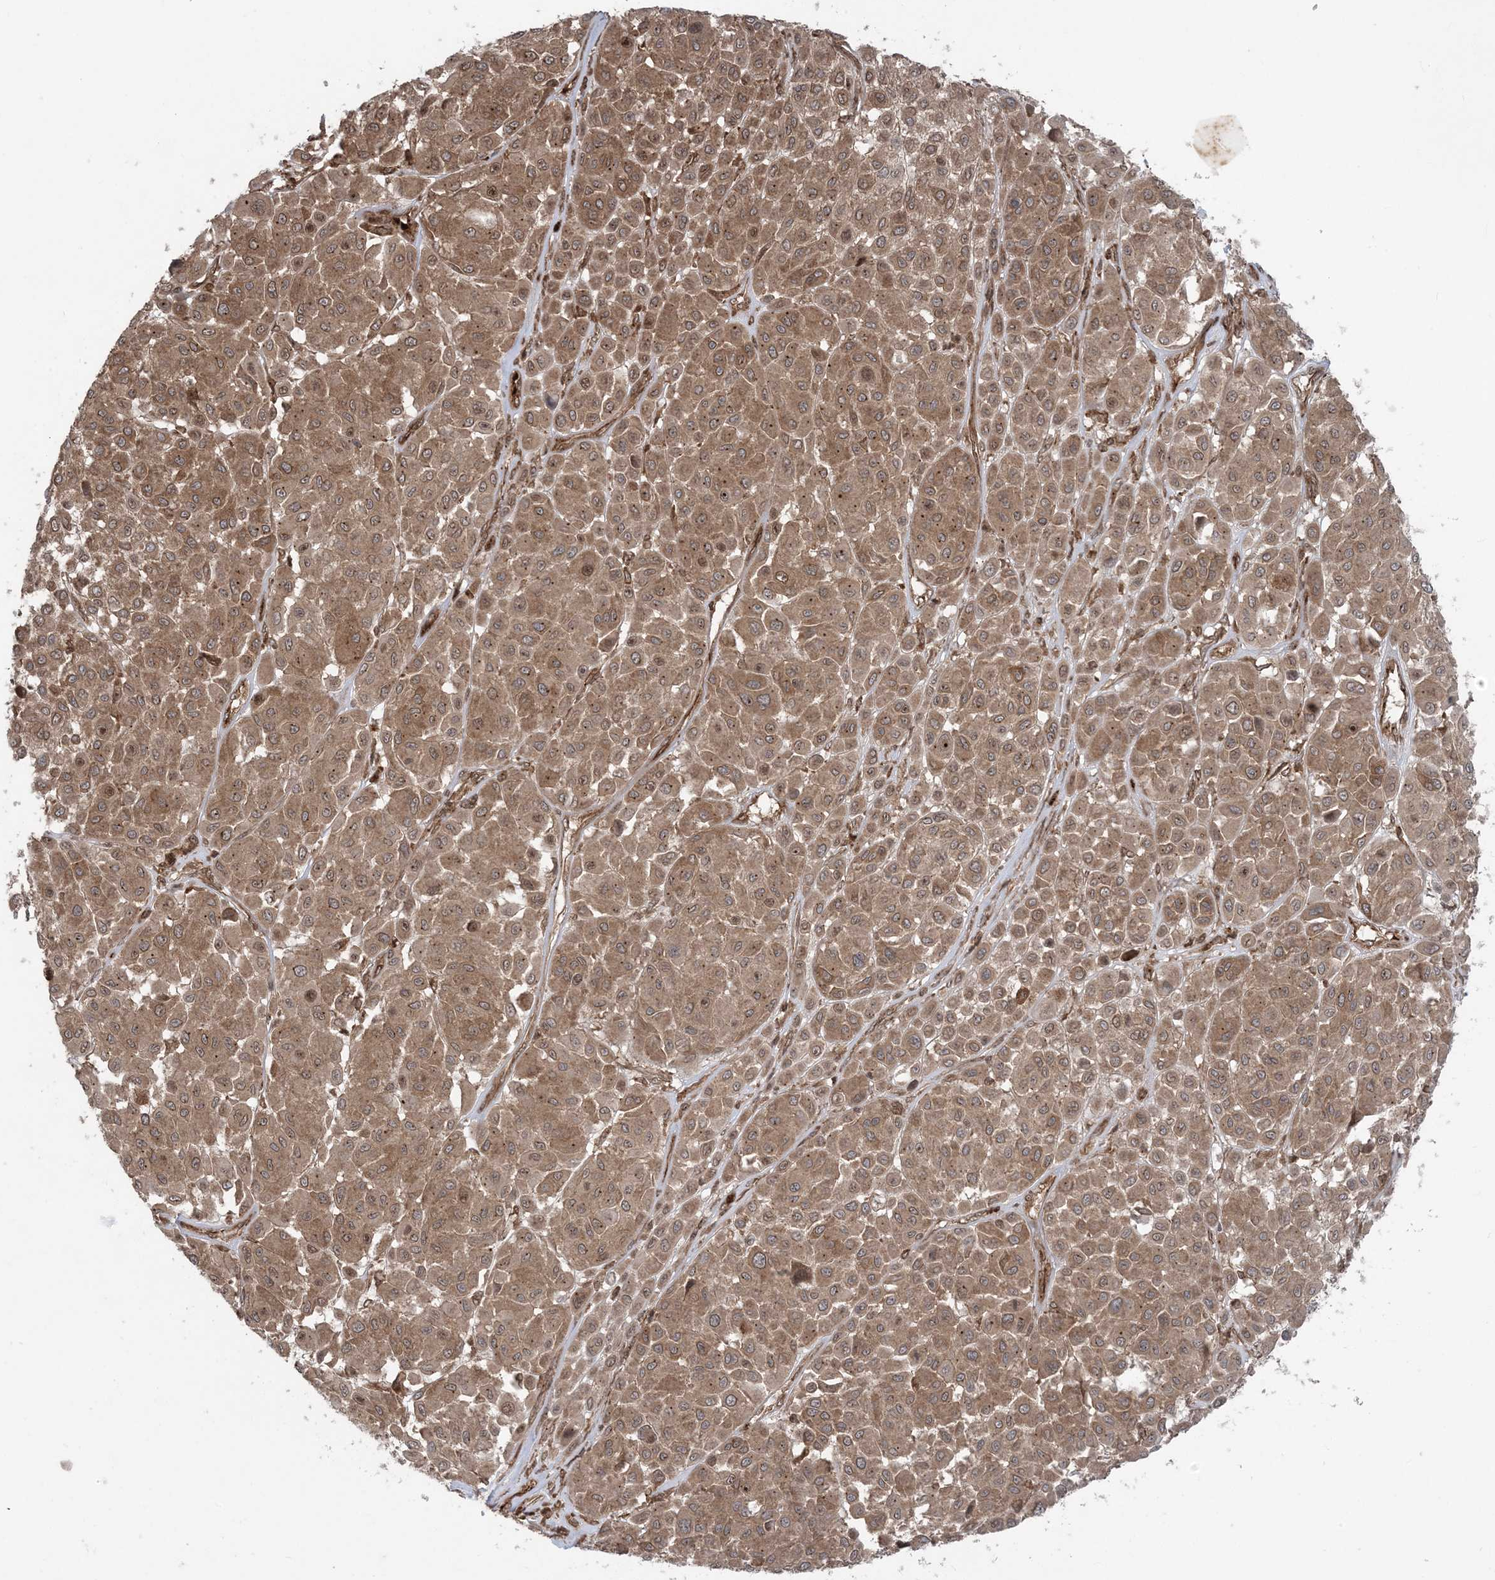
{"staining": {"intensity": "moderate", "quantity": ">75%", "location": "cytoplasmic/membranous"}, "tissue": "melanoma", "cell_type": "Tumor cells", "image_type": "cancer", "snomed": [{"axis": "morphology", "description": "Malignant melanoma, Metastatic site"}, {"axis": "topography", "description": "Soft tissue"}], "caption": "Melanoma stained with a protein marker exhibits moderate staining in tumor cells.", "gene": "DDX19B", "patient": {"sex": "male", "age": 41}}